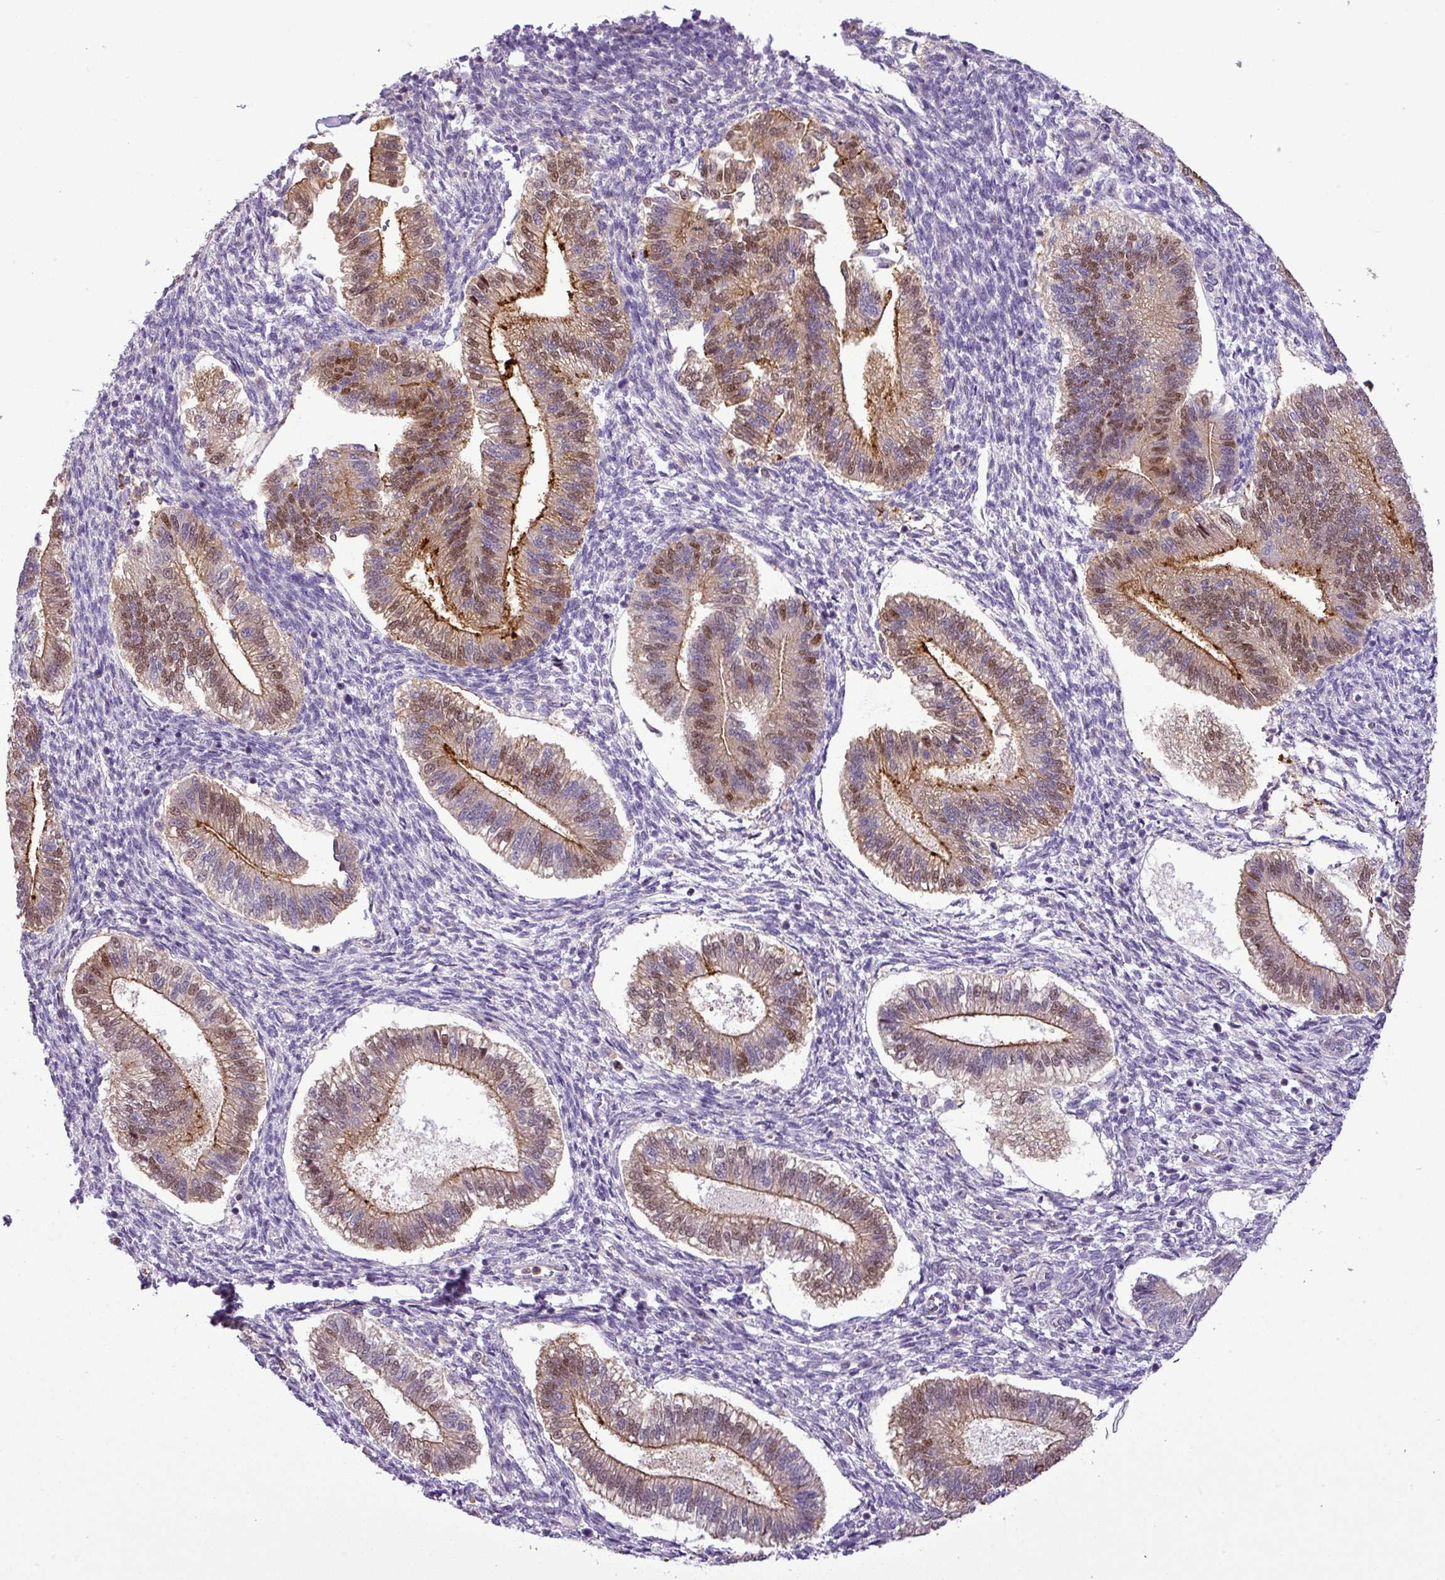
{"staining": {"intensity": "negative", "quantity": "none", "location": "none"}, "tissue": "endometrium", "cell_type": "Cells in endometrial stroma", "image_type": "normal", "snomed": [{"axis": "morphology", "description": "Normal tissue, NOS"}, {"axis": "topography", "description": "Endometrium"}], "caption": "This is an immunohistochemistry micrograph of unremarkable human endometrium. There is no staining in cells in endometrial stroma.", "gene": "NBEAL2", "patient": {"sex": "female", "age": 25}}